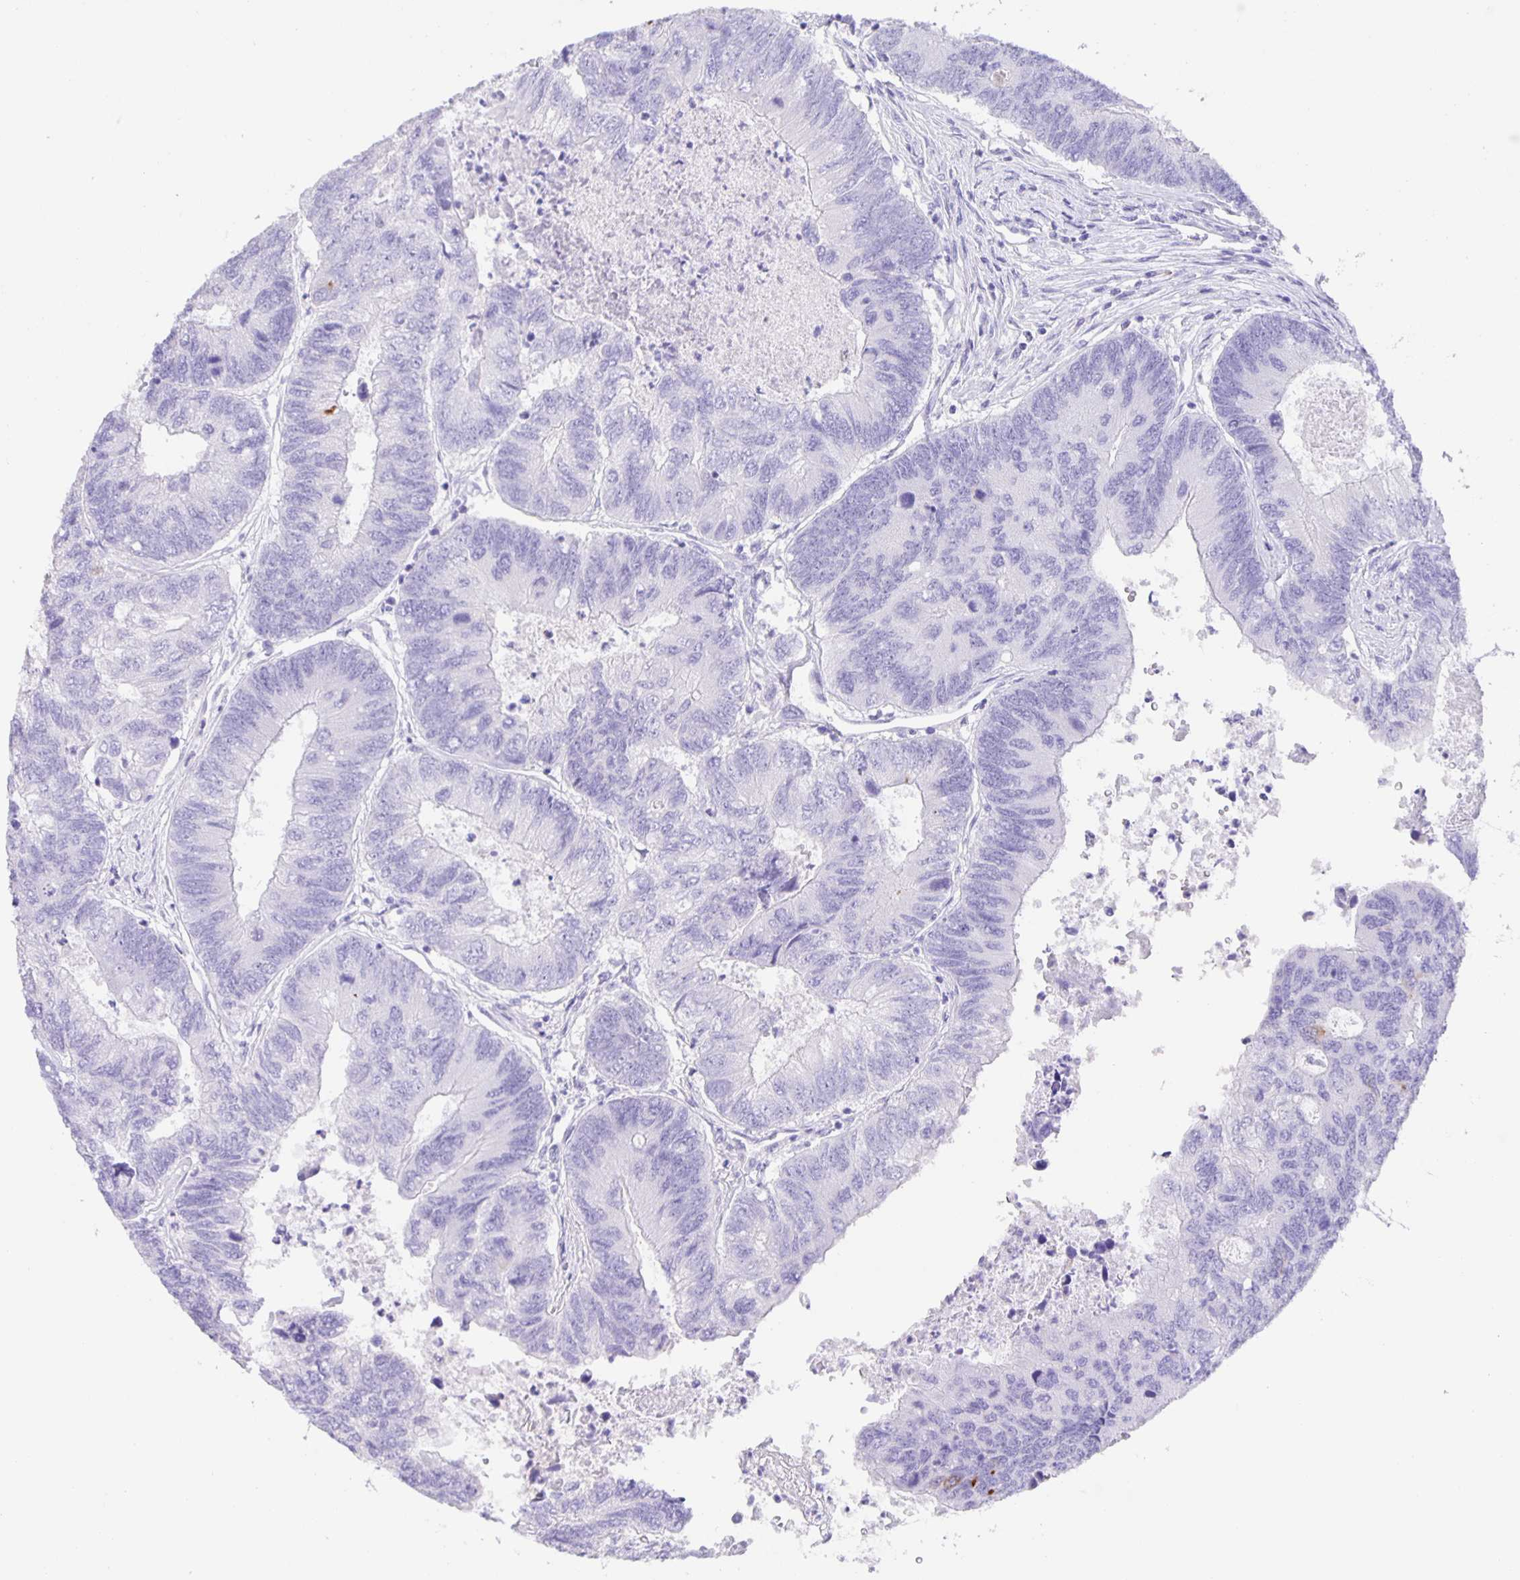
{"staining": {"intensity": "negative", "quantity": "none", "location": "none"}, "tissue": "colorectal cancer", "cell_type": "Tumor cells", "image_type": "cancer", "snomed": [{"axis": "morphology", "description": "Adenocarcinoma, NOS"}, {"axis": "topography", "description": "Colon"}], "caption": "High magnification brightfield microscopy of colorectal cancer stained with DAB (3,3'-diaminobenzidine) (brown) and counterstained with hematoxylin (blue): tumor cells show no significant staining.", "gene": "GUCA2A", "patient": {"sex": "female", "age": 67}}